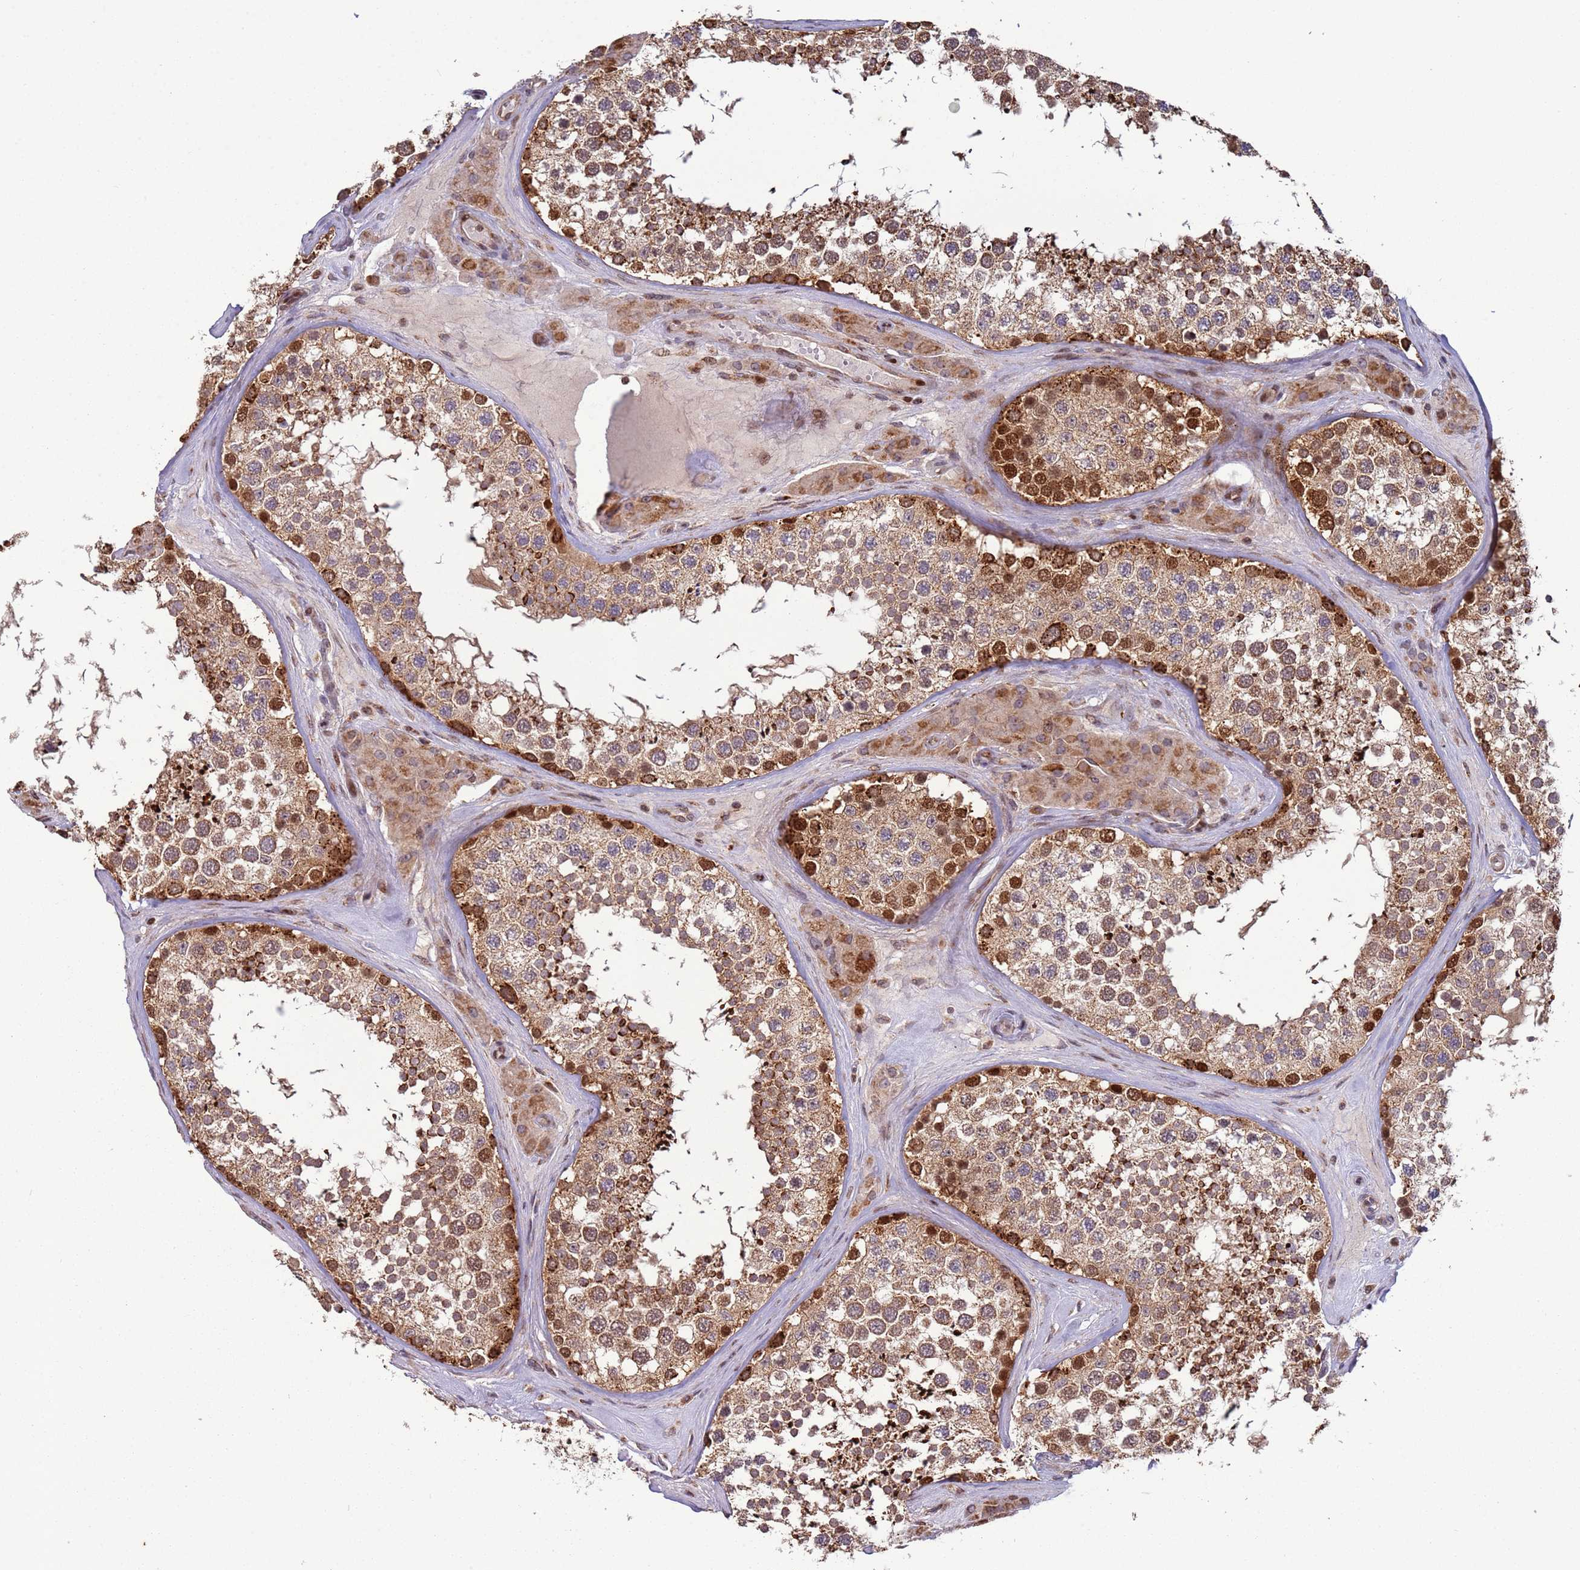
{"staining": {"intensity": "strong", "quantity": "25%-75%", "location": "cytoplasmic/membranous,nuclear"}, "tissue": "testis", "cell_type": "Cells in seminiferous ducts", "image_type": "normal", "snomed": [{"axis": "morphology", "description": "Normal tissue, NOS"}, {"axis": "topography", "description": "Testis"}], "caption": "Normal testis exhibits strong cytoplasmic/membranous,nuclear staining in approximately 25%-75% of cells in seminiferous ducts, visualized by immunohistochemistry.", "gene": "RCOR2", "patient": {"sex": "male", "age": 46}}